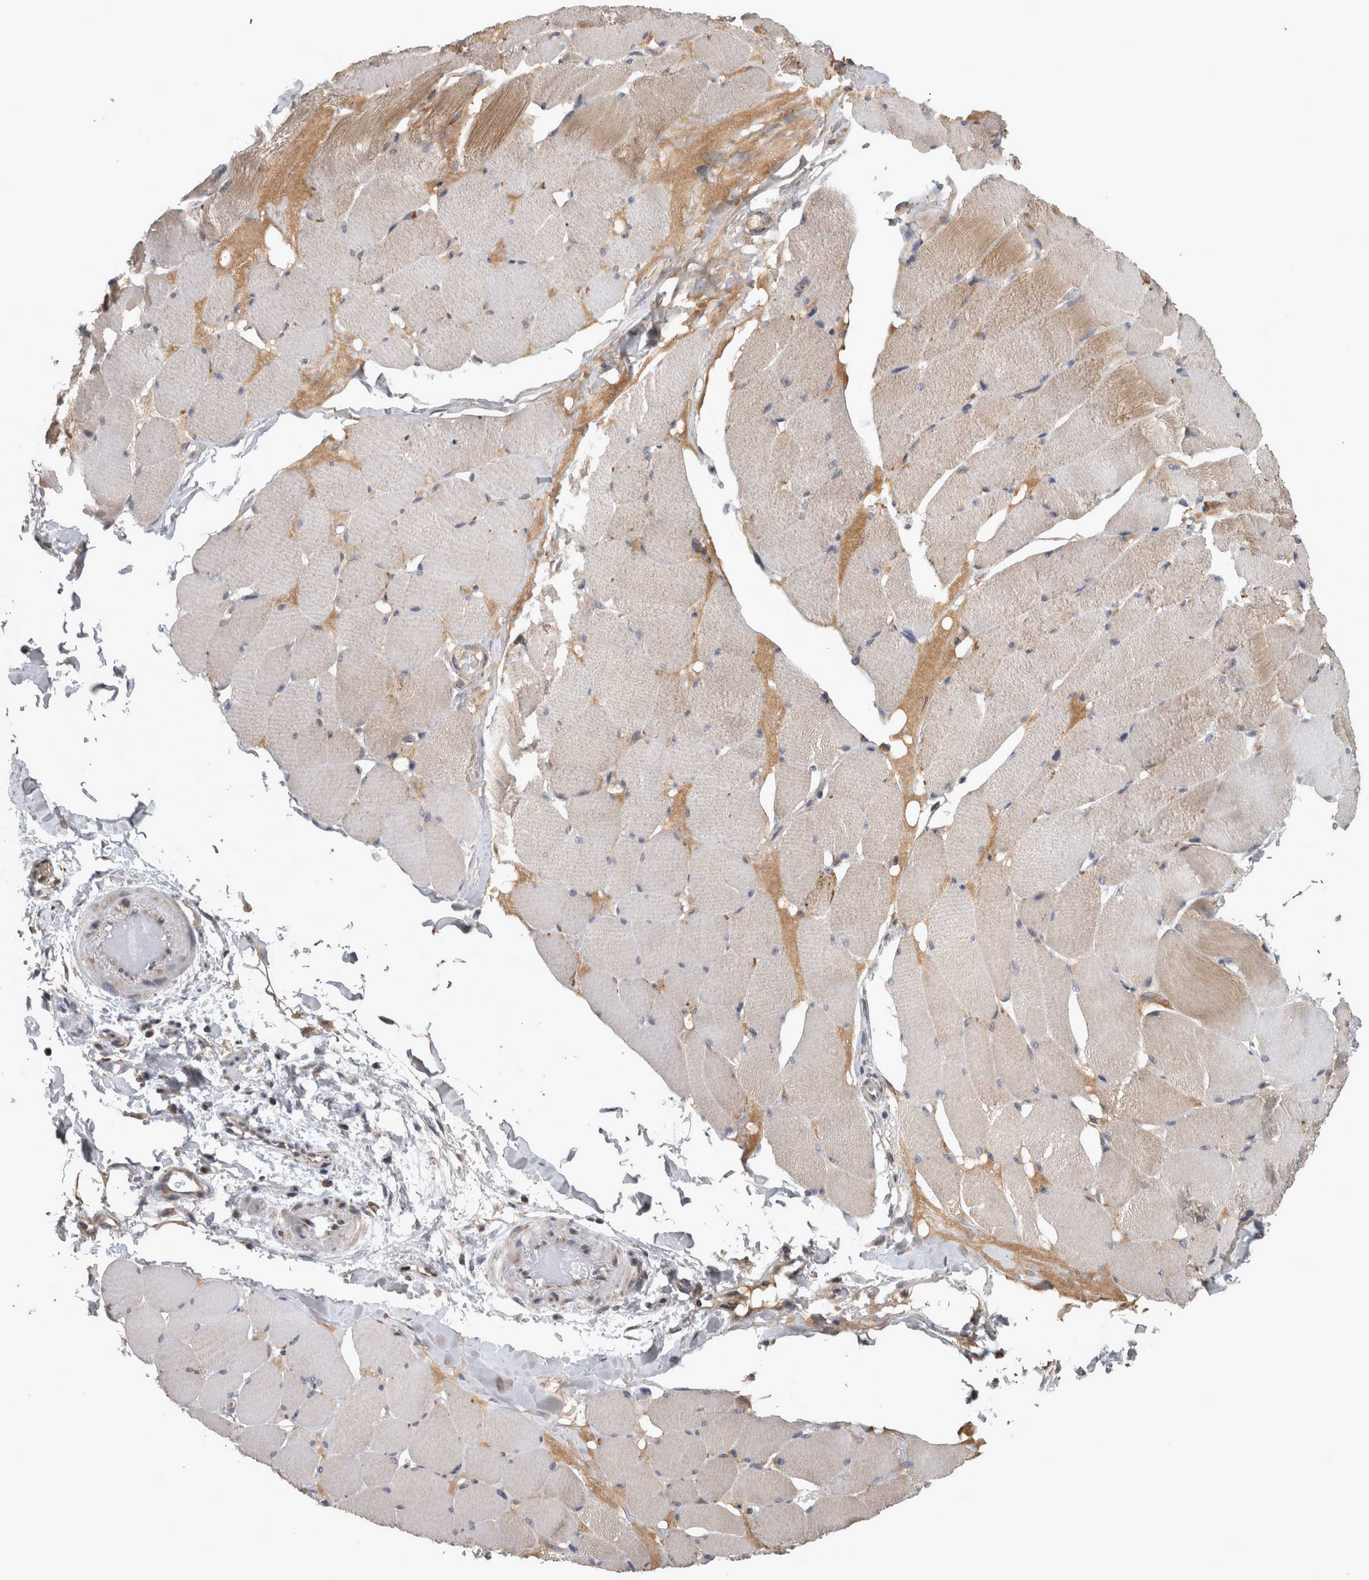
{"staining": {"intensity": "moderate", "quantity": "<25%", "location": "cytoplasmic/membranous"}, "tissue": "skeletal muscle", "cell_type": "Myocytes", "image_type": "normal", "snomed": [{"axis": "morphology", "description": "Normal tissue, NOS"}, {"axis": "topography", "description": "Skin"}, {"axis": "topography", "description": "Skeletal muscle"}], "caption": "High-power microscopy captured an immunohistochemistry (IHC) photomicrograph of unremarkable skeletal muscle, revealing moderate cytoplasmic/membranous staining in about <25% of myocytes.", "gene": "DBT", "patient": {"sex": "male", "age": 83}}